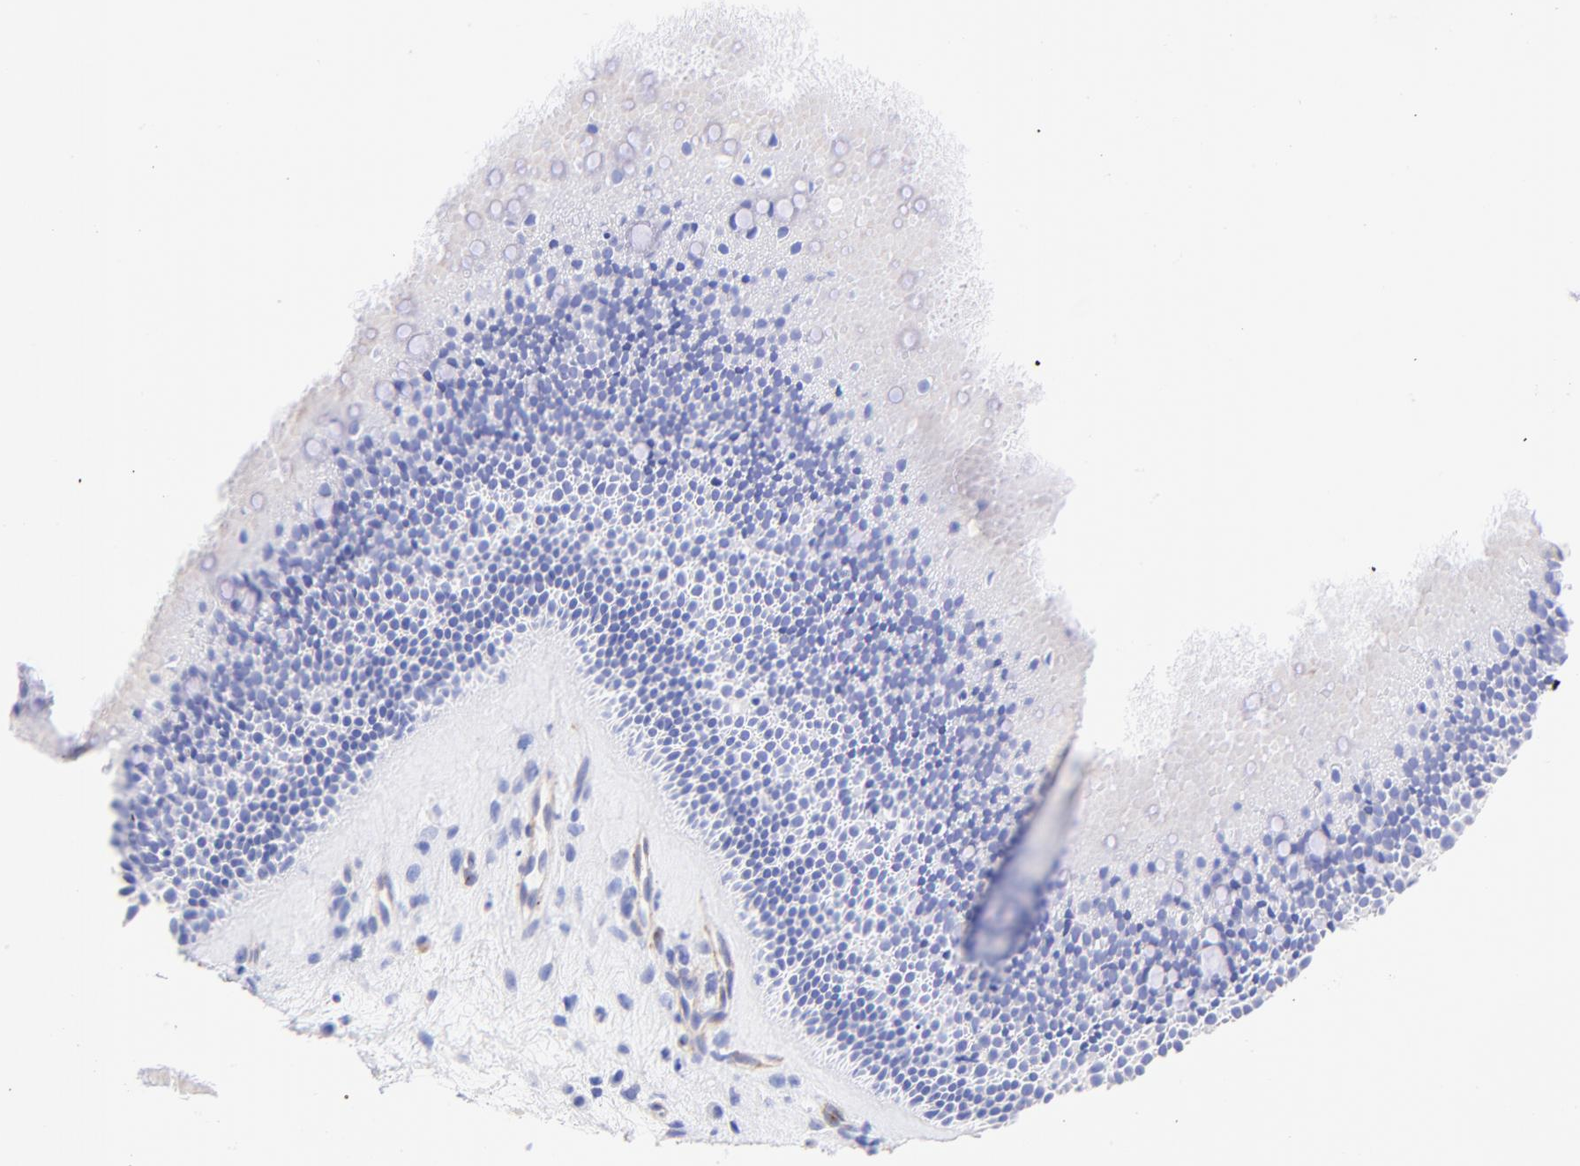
{"staining": {"intensity": "weak", "quantity": "25%-75%", "location": "cytoplasmic/membranous"}, "tissue": "nasopharynx", "cell_type": "Respiratory epithelial cells", "image_type": "normal", "snomed": [{"axis": "morphology", "description": "Normal tissue, NOS"}, {"axis": "topography", "description": "Nasopharynx"}], "caption": "Benign nasopharynx demonstrates weak cytoplasmic/membranous expression in approximately 25%-75% of respiratory epithelial cells.", "gene": "SPARC", "patient": {"sex": "female", "age": 78}}